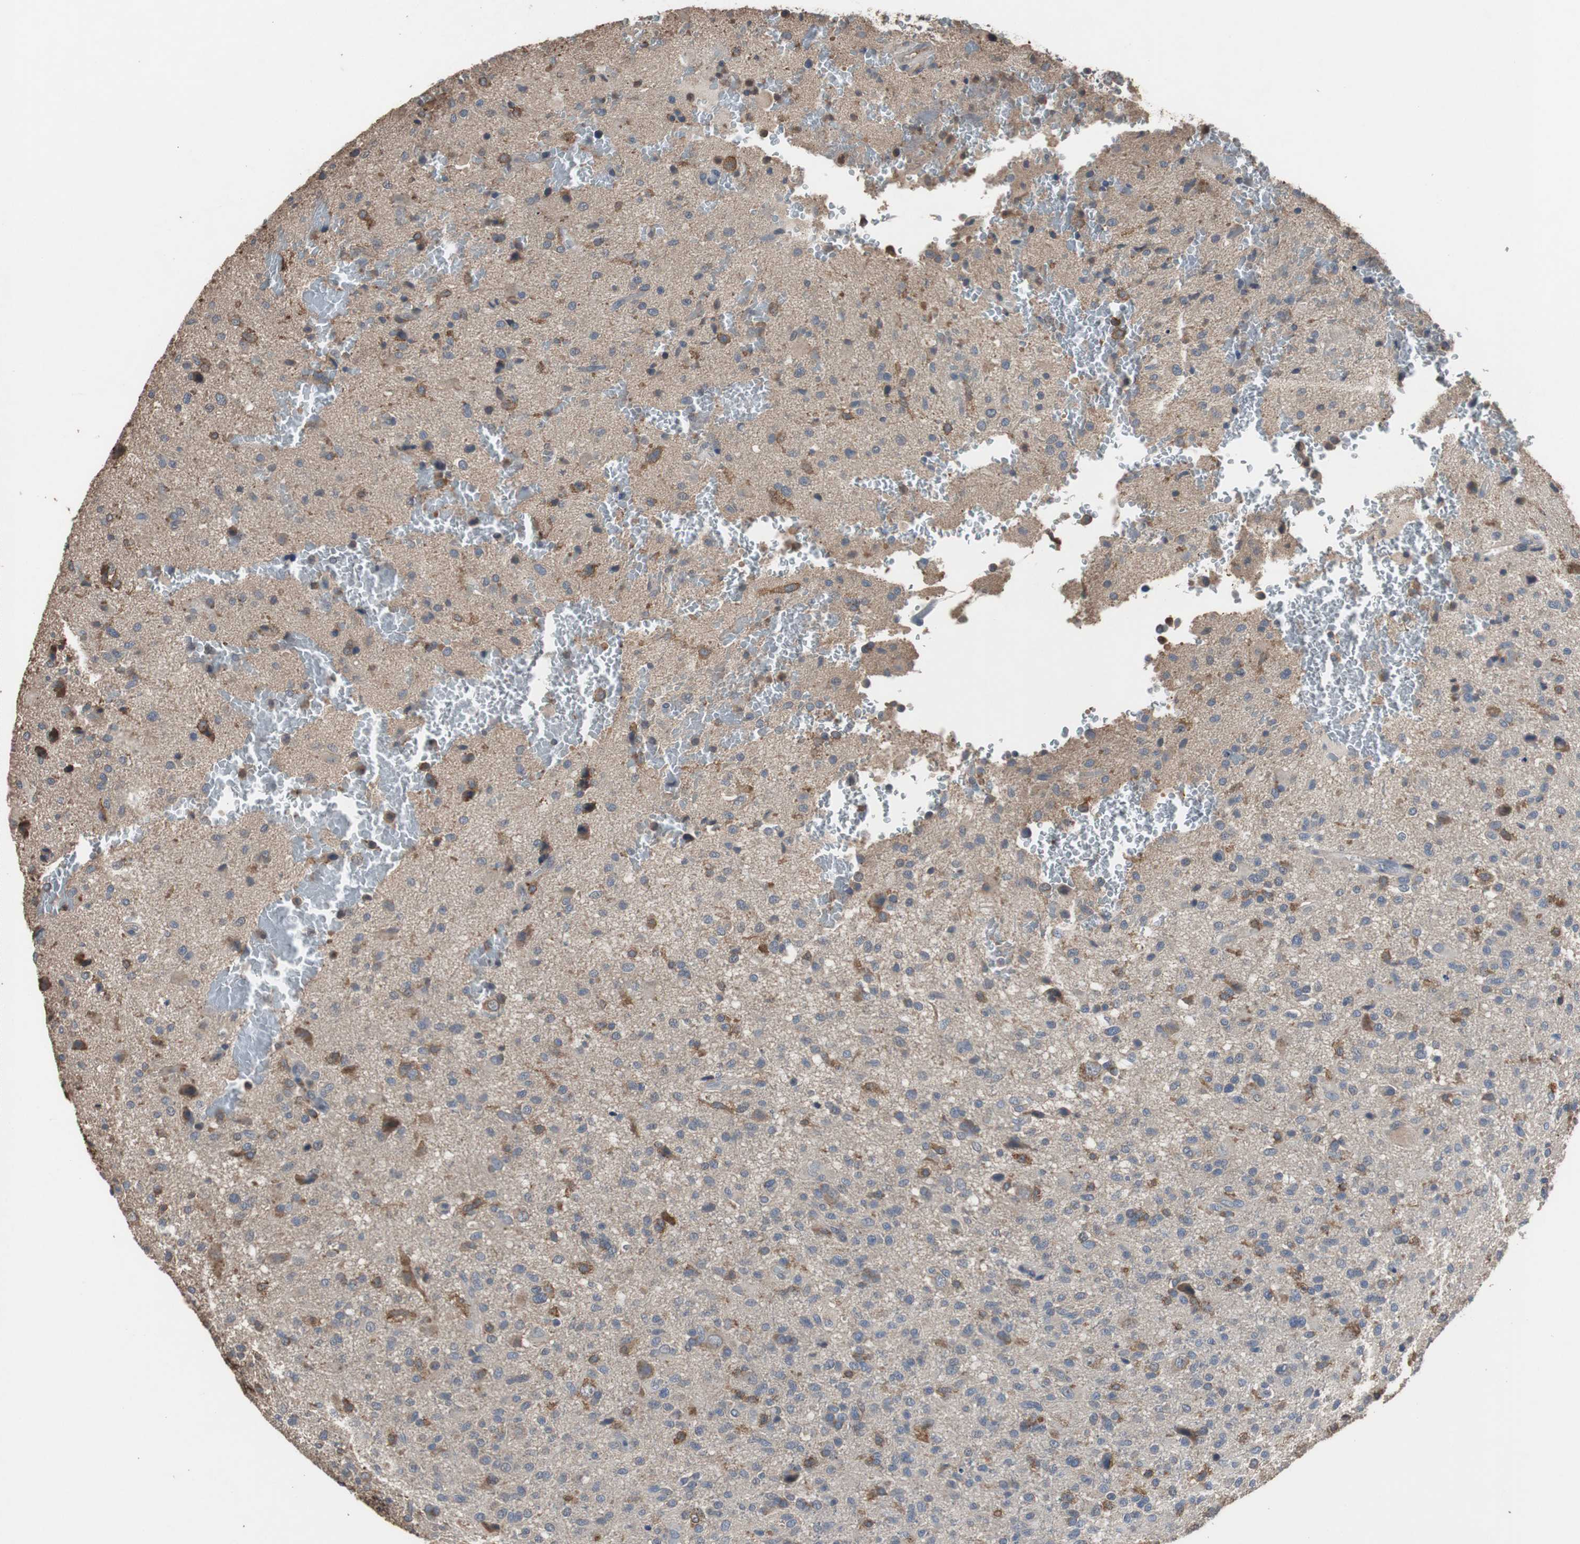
{"staining": {"intensity": "moderate", "quantity": "<25%", "location": "cytoplasmic/membranous"}, "tissue": "glioma", "cell_type": "Tumor cells", "image_type": "cancer", "snomed": [{"axis": "morphology", "description": "Glioma, malignant, High grade"}, {"axis": "topography", "description": "Brain"}], "caption": "A photomicrograph showing moderate cytoplasmic/membranous expression in about <25% of tumor cells in glioma, as visualized by brown immunohistochemical staining.", "gene": "SCIMP", "patient": {"sex": "male", "age": 71}}